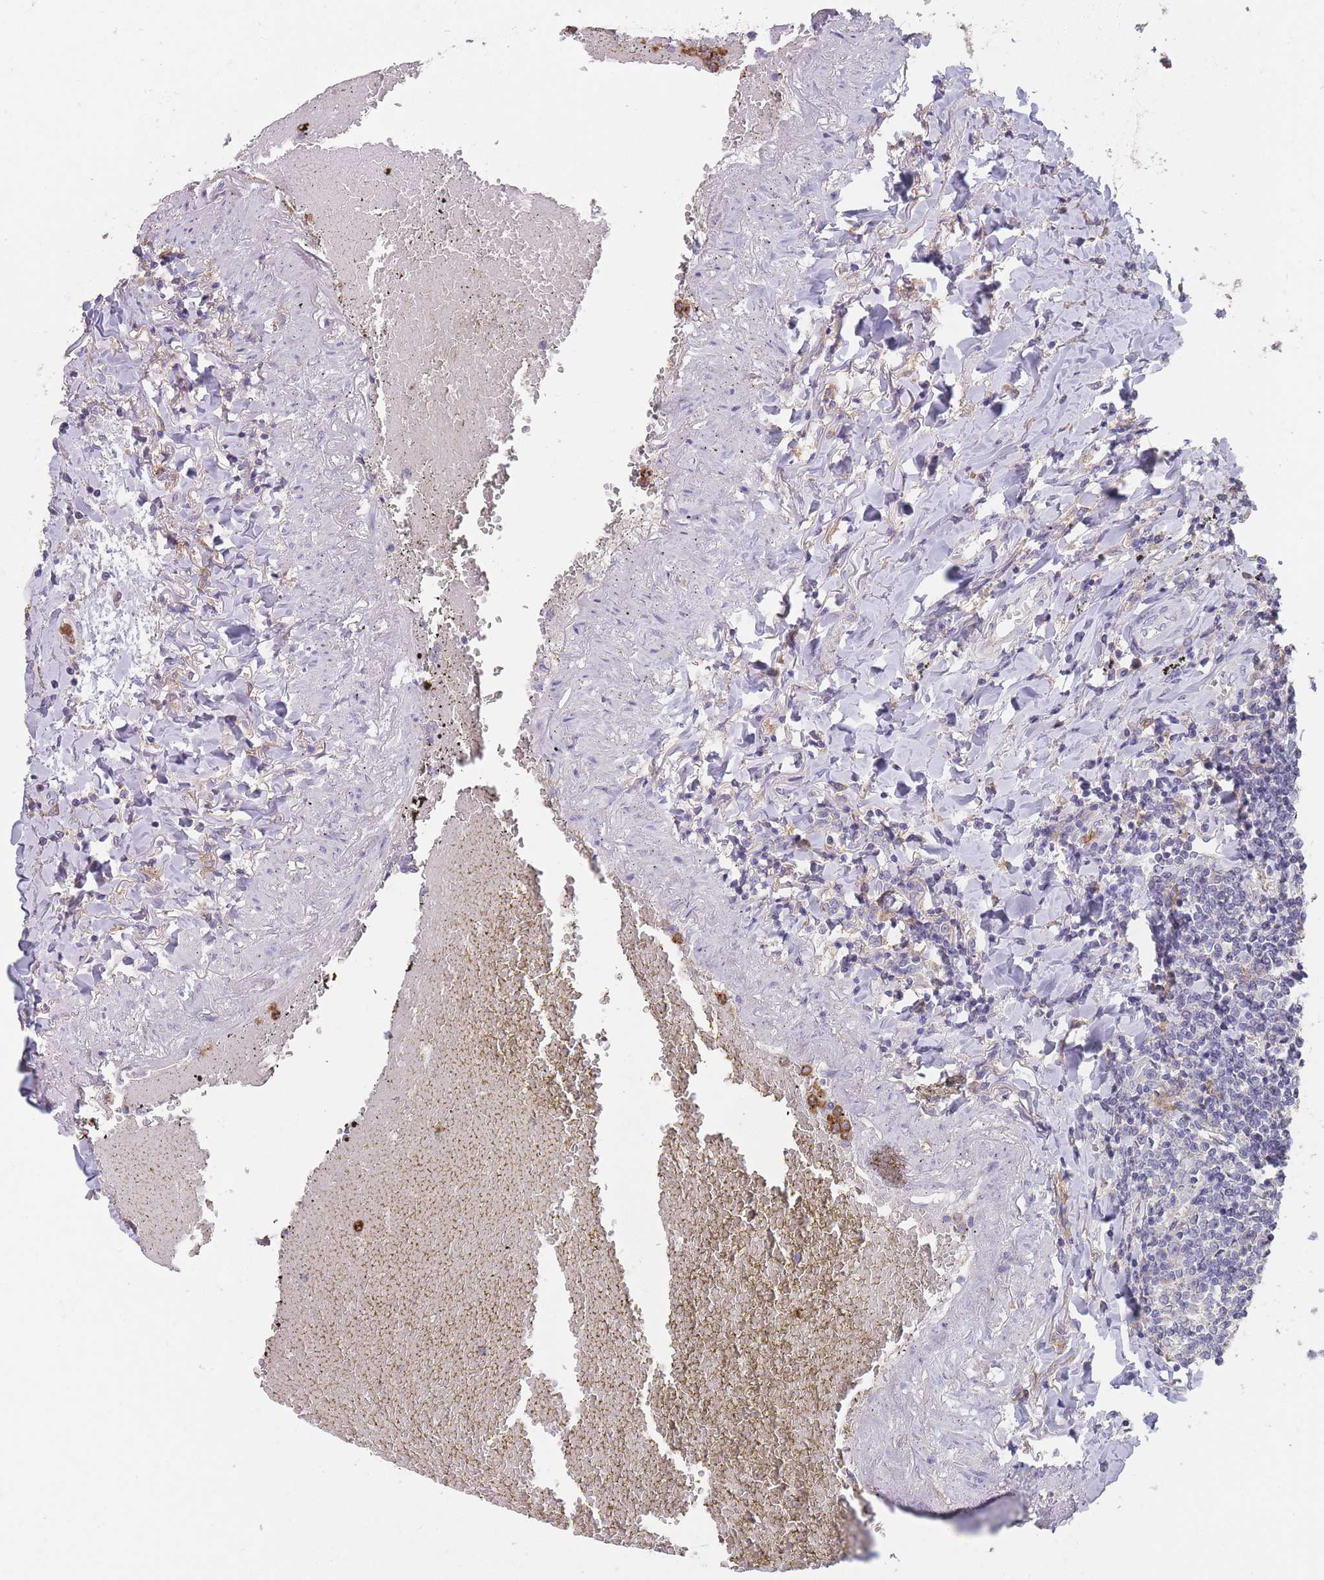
{"staining": {"intensity": "negative", "quantity": "none", "location": "none"}, "tissue": "lymphoma", "cell_type": "Tumor cells", "image_type": "cancer", "snomed": [{"axis": "morphology", "description": "Malignant lymphoma, non-Hodgkin's type, Low grade"}, {"axis": "topography", "description": "Lung"}], "caption": "Histopathology image shows no protein positivity in tumor cells of lymphoma tissue.", "gene": "CLEC12A", "patient": {"sex": "female", "age": 71}}